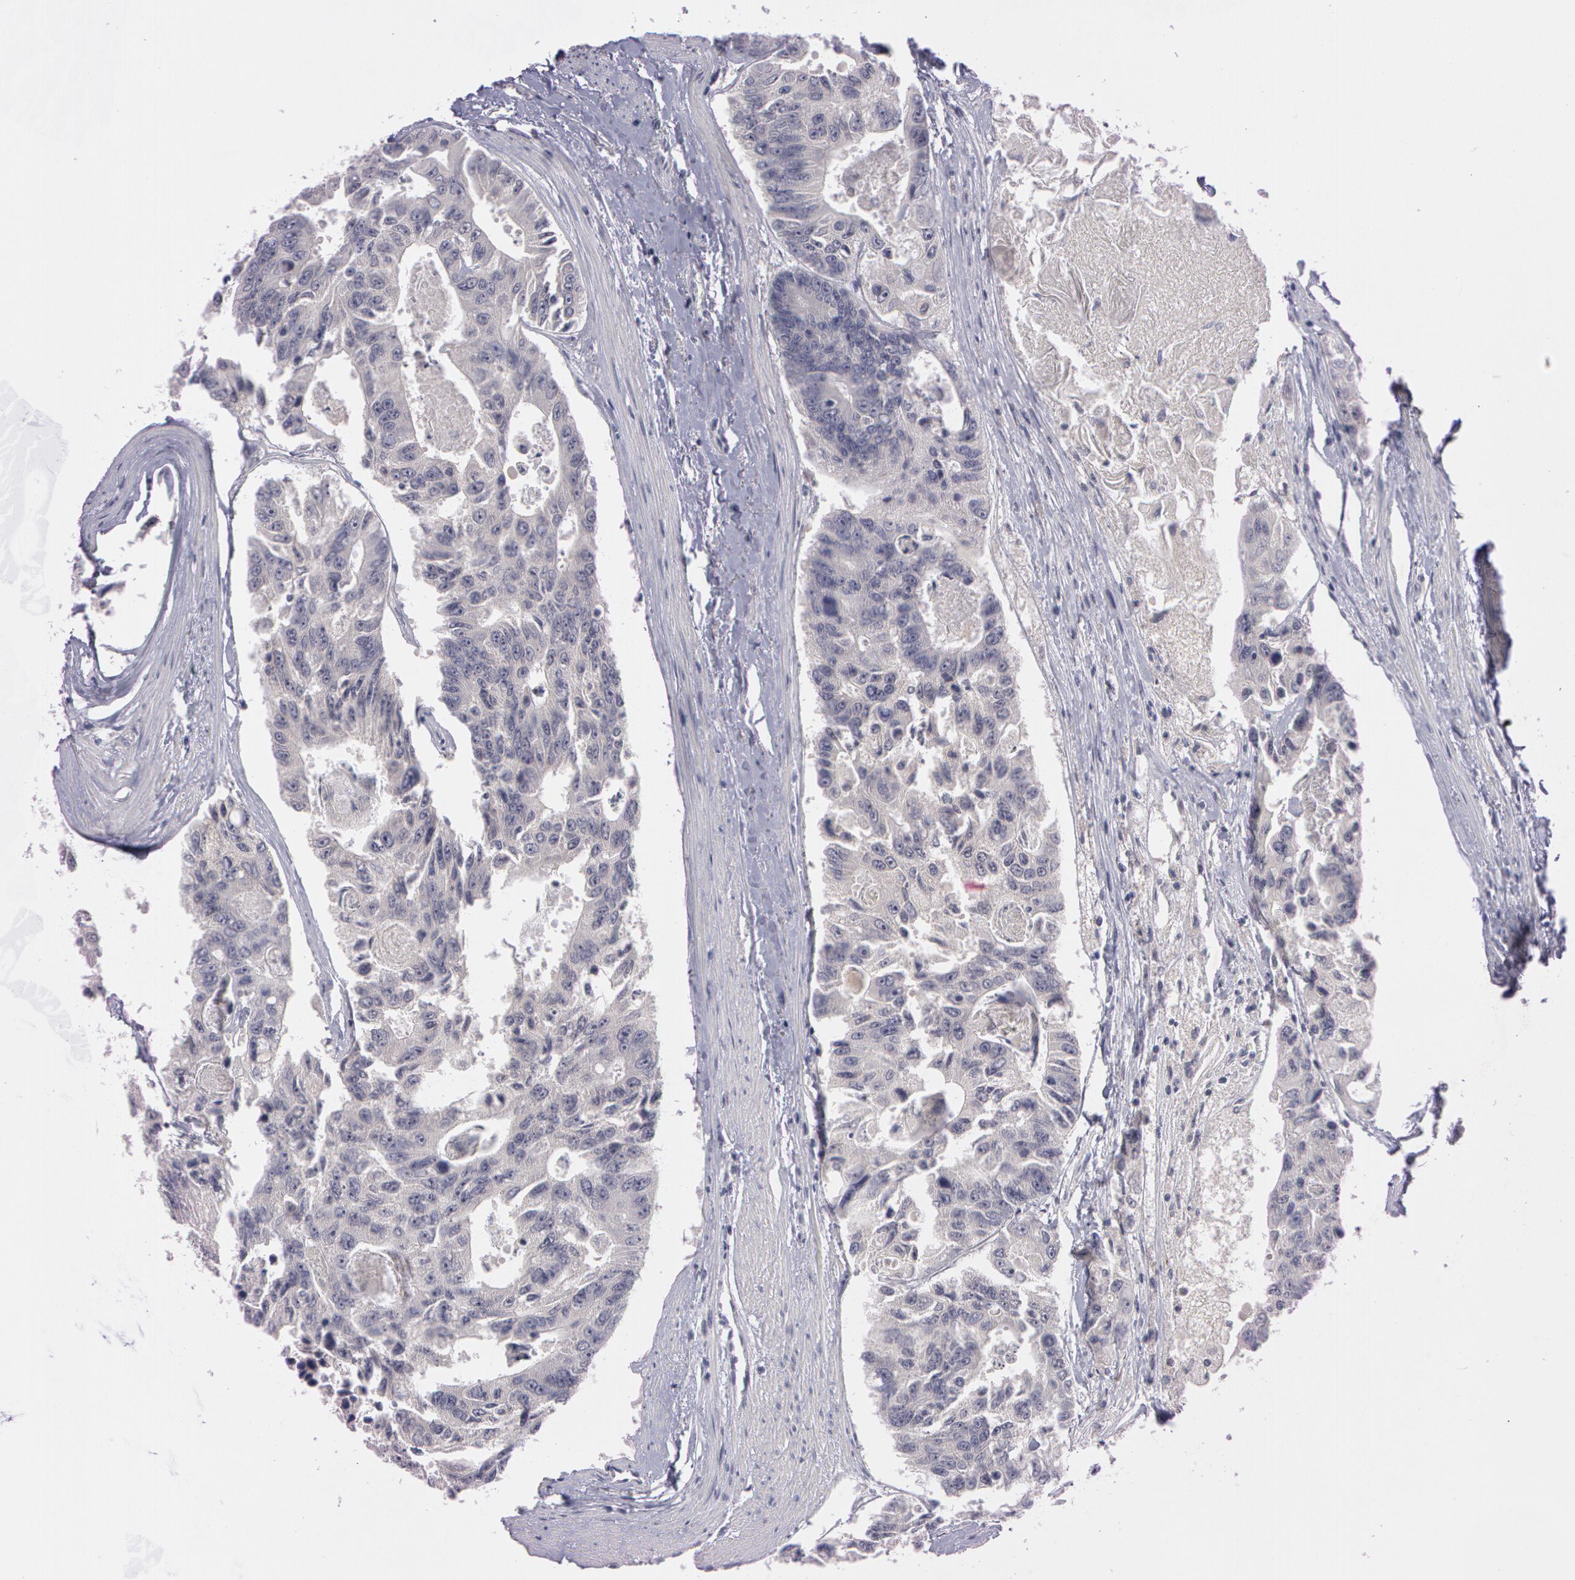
{"staining": {"intensity": "weak", "quantity": ">75%", "location": "cytoplasmic/membranous"}, "tissue": "colorectal cancer", "cell_type": "Tumor cells", "image_type": "cancer", "snomed": [{"axis": "morphology", "description": "Adenocarcinoma, NOS"}, {"axis": "topography", "description": "Colon"}], "caption": "Immunohistochemistry (DAB) staining of colorectal adenocarcinoma exhibits weak cytoplasmic/membranous protein staining in about >75% of tumor cells. (Stains: DAB (3,3'-diaminobenzidine) in brown, nuclei in blue, Microscopy: brightfield microscopy at high magnification).", "gene": "MXRA5", "patient": {"sex": "female", "age": 86}}